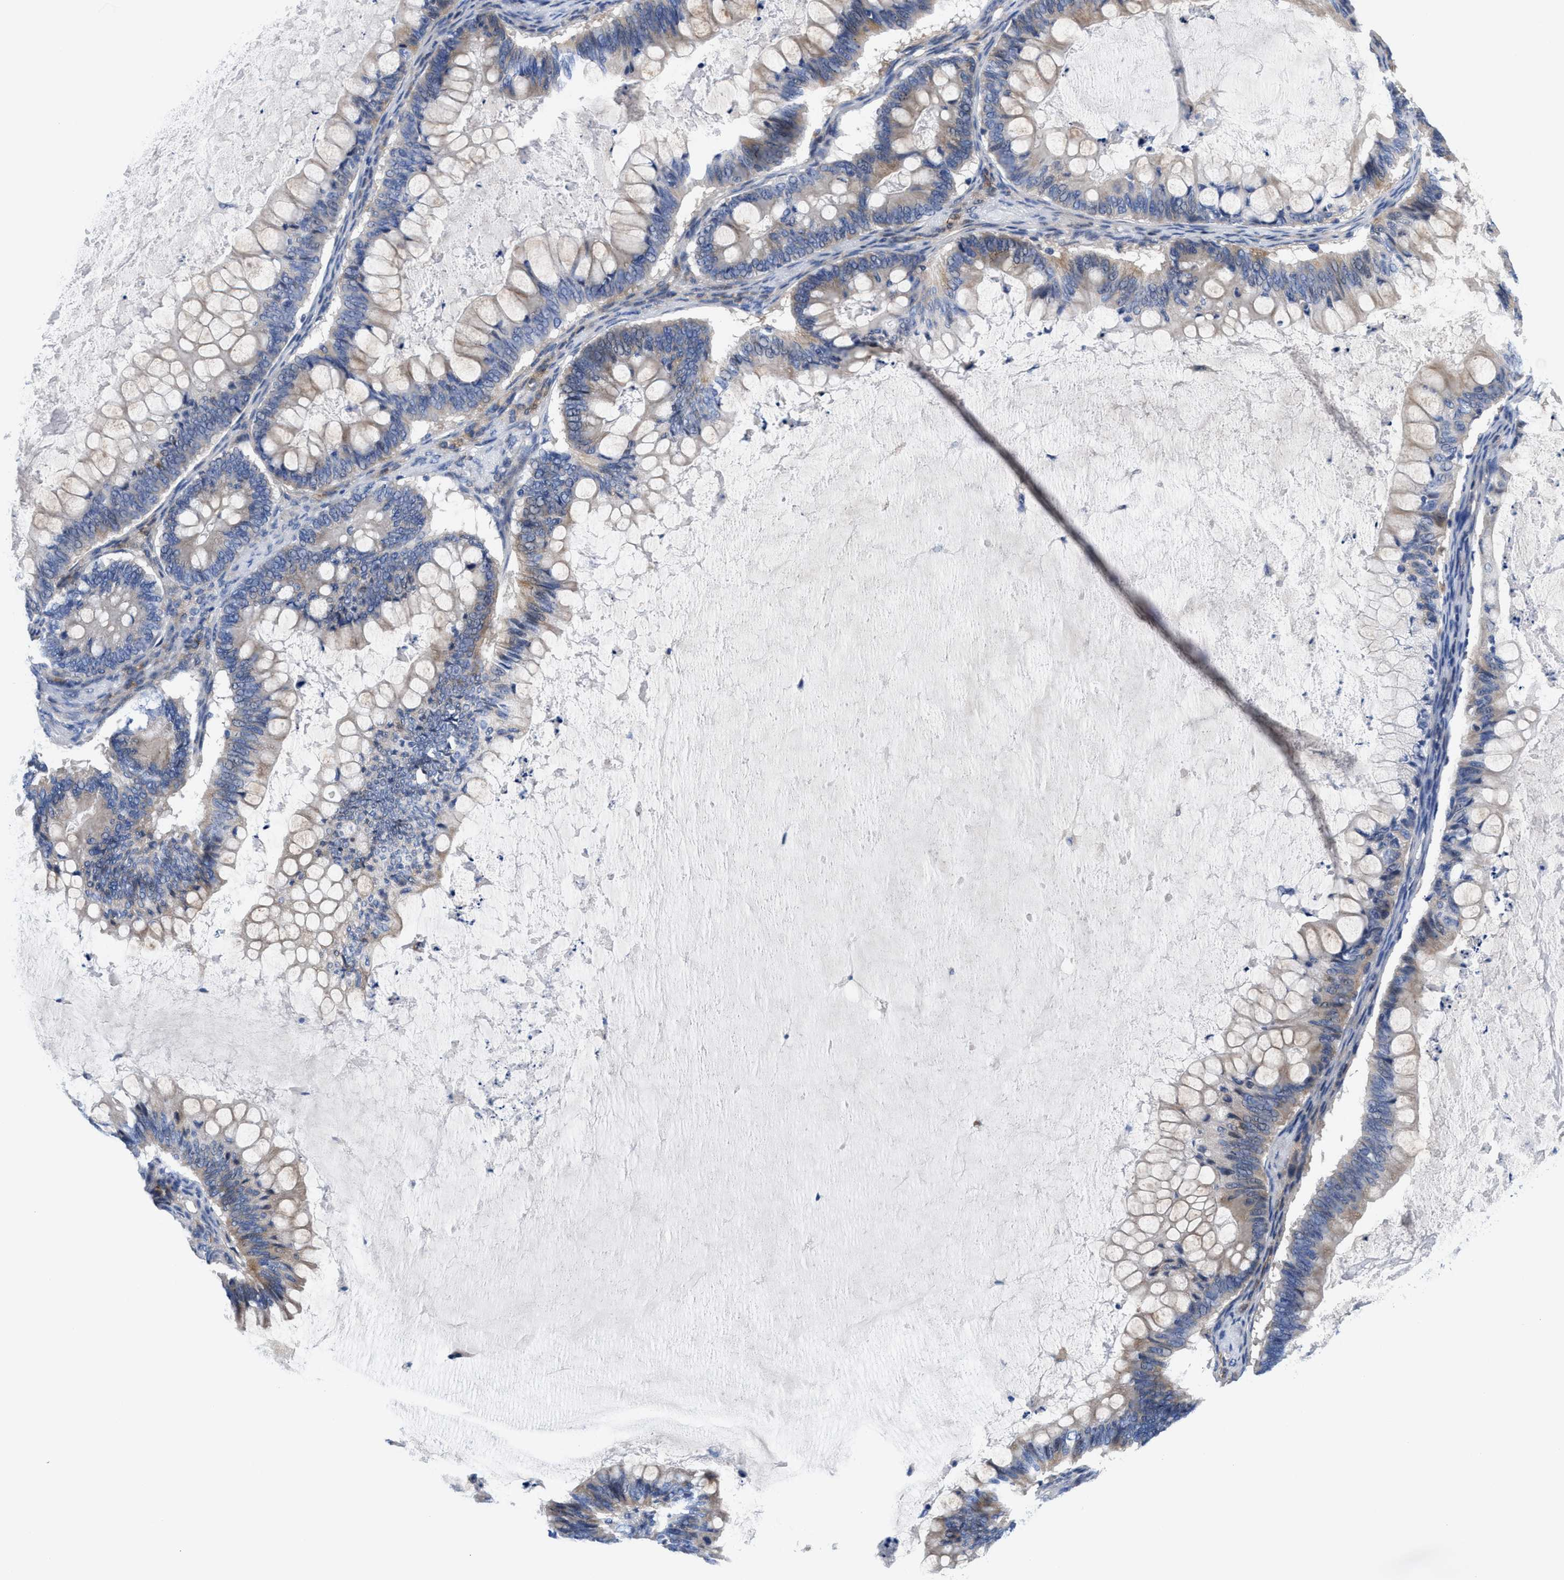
{"staining": {"intensity": "weak", "quantity": "25%-75%", "location": "cytoplasmic/membranous"}, "tissue": "ovarian cancer", "cell_type": "Tumor cells", "image_type": "cancer", "snomed": [{"axis": "morphology", "description": "Cystadenocarcinoma, mucinous, NOS"}, {"axis": "topography", "description": "Ovary"}], "caption": "IHC (DAB (3,3'-diaminobenzidine)) staining of ovarian cancer exhibits weak cytoplasmic/membranous protein positivity in approximately 25%-75% of tumor cells.", "gene": "DHRS13", "patient": {"sex": "female", "age": 61}}